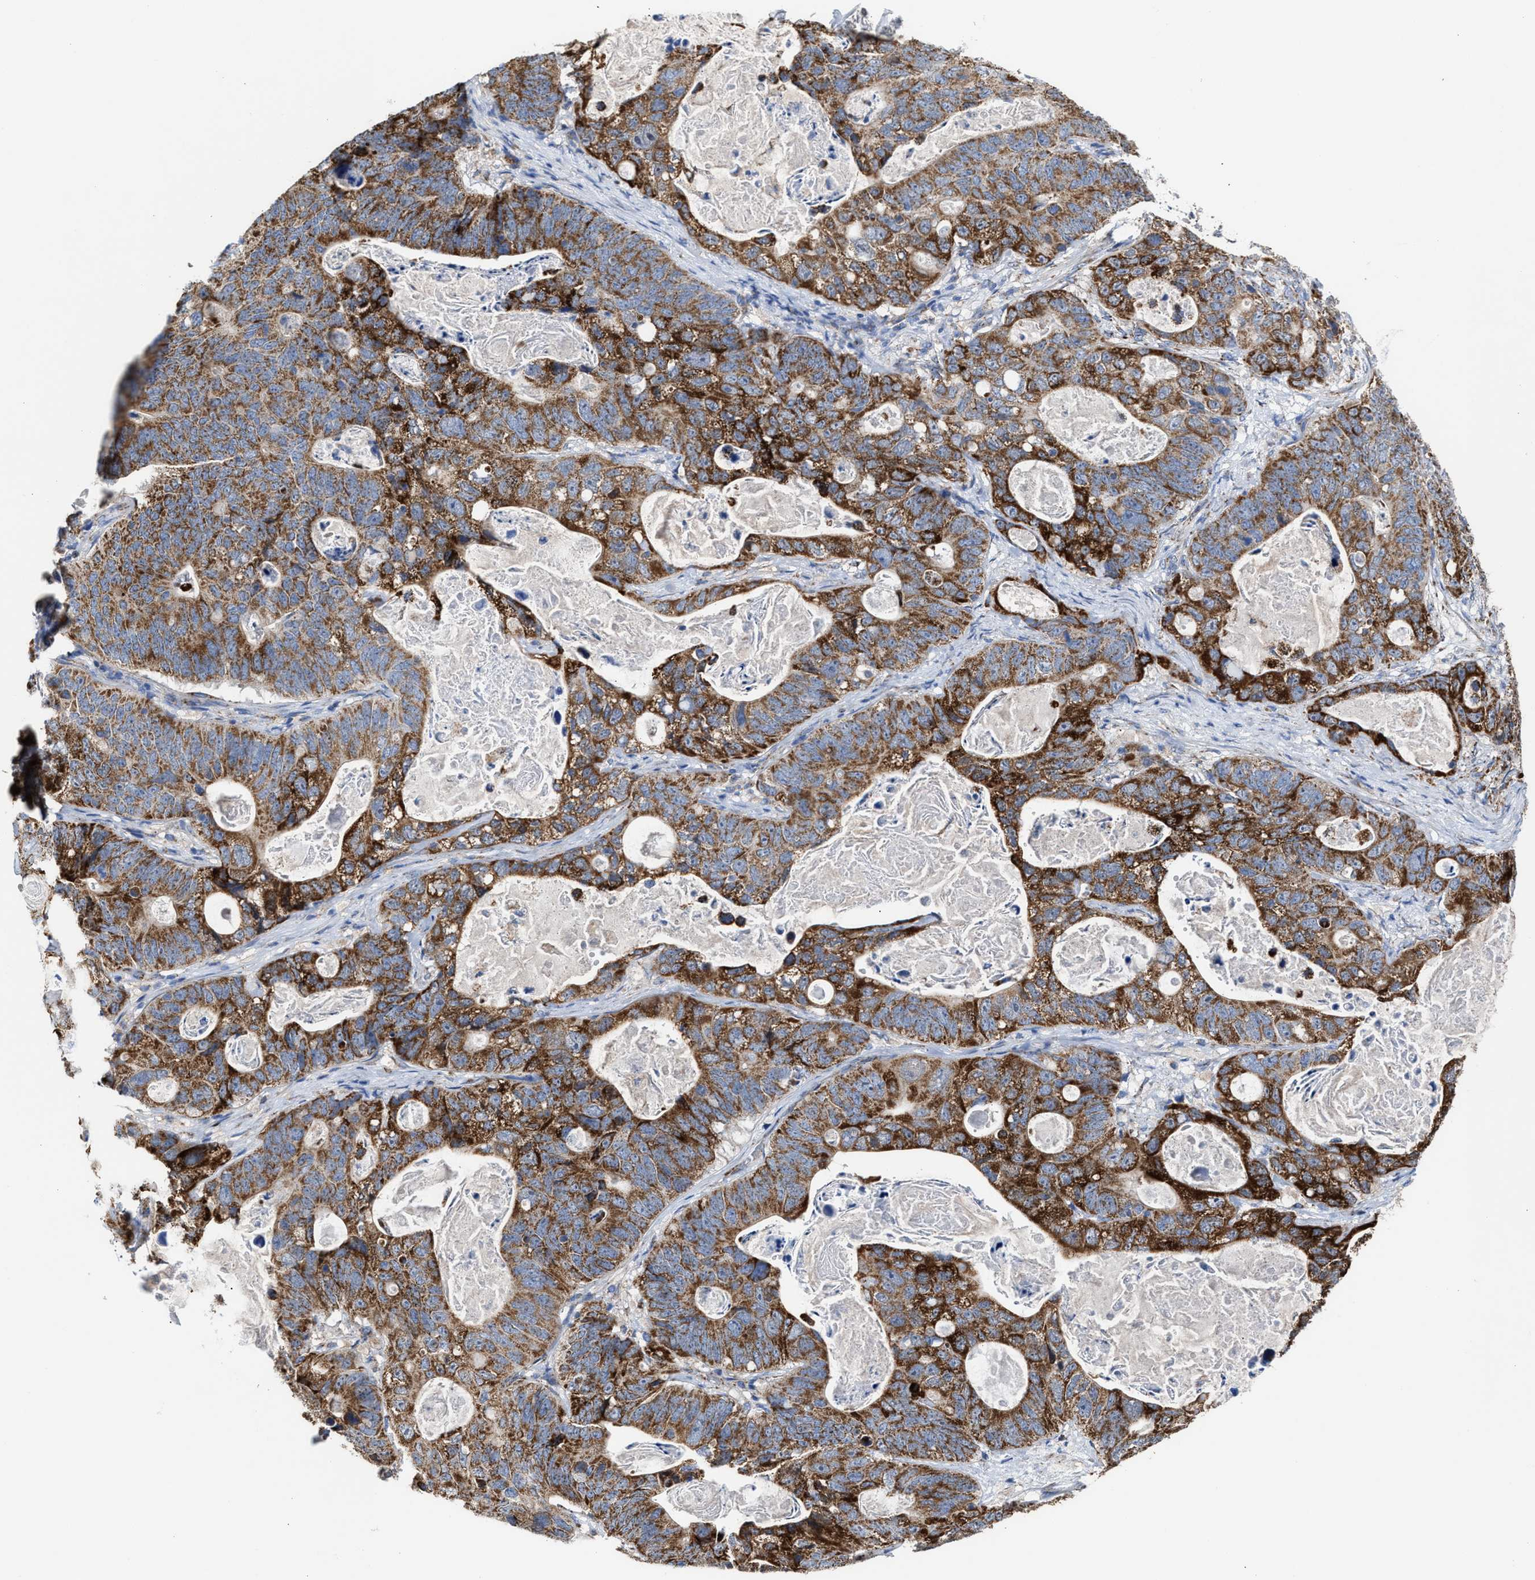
{"staining": {"intensity": "strong", "quantity": ">75%", "location": "cytoplasmic/membranous"}, "tissue": "stomach cancer", "cell_type": "Tumor cells", "image_type": "cancer", "snomed": [{"axis": "morphology", "description": "Normal tissue, NOS"}, {"axis": "morphology", "description": "Adenocarcinoma, NOS"}, {"axis": "topography", "description": "Stomach"}], "caption": "Protein expression analysis of adenocarcinoma (stomach) displays strong cytoplasmic/membranous expression in about >75% of tumor cells.", "gene": "MECR", "patient": {"sex": "female", "age": 89}}